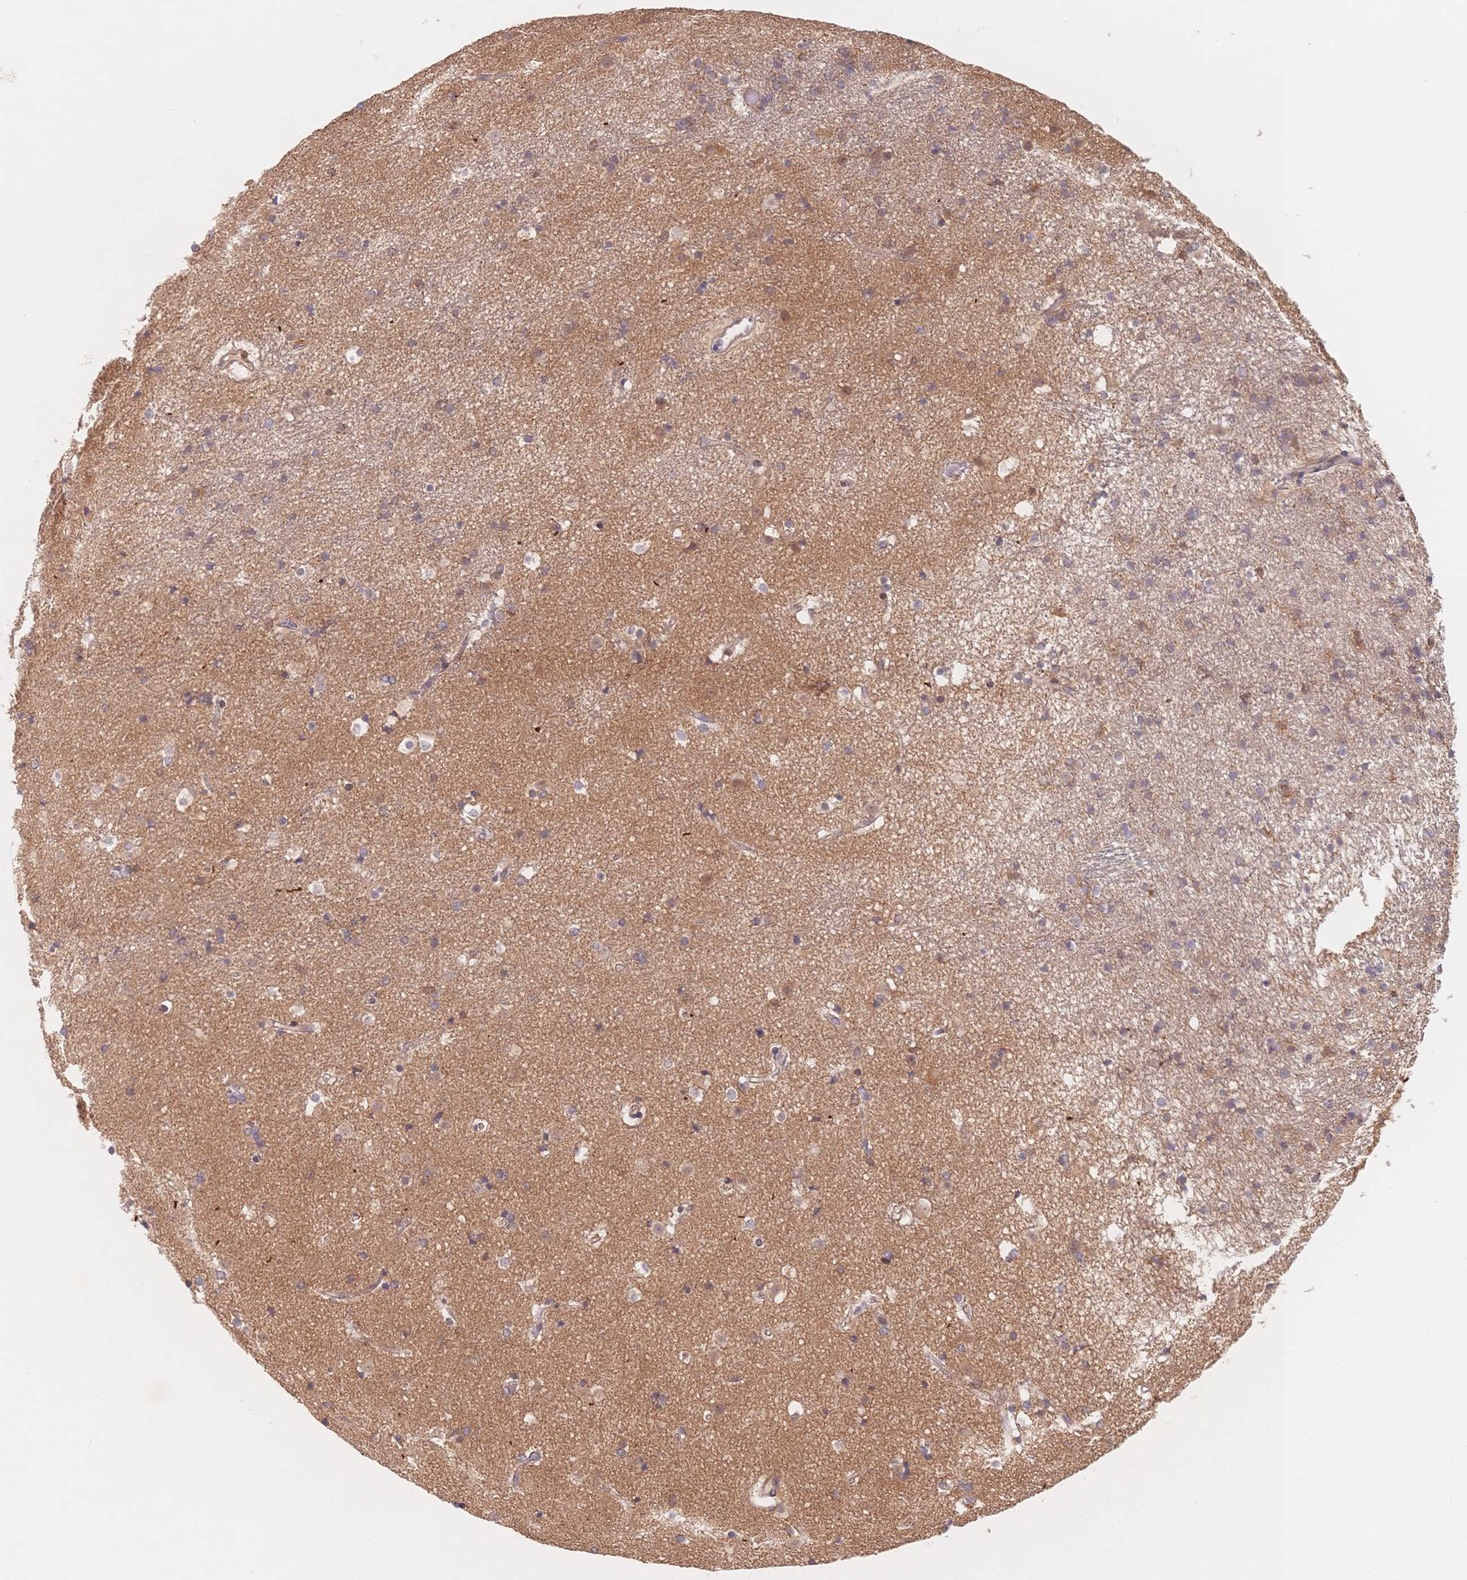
{"staining": {"intensity": "weak", "quantity": "<25%", "location": "cytoplasmic/membranous"}, "tissue": "caudate", "cell_type": "Glial cells", "image_type": "normal", "snomed": [{"axis": "morphology", "description": "Normal tissue, NOS"}, {"axis": "topography", "description": "Lateral ventricle wall"}], "caption": "Micrograph shows no significant protein staining in glial cells of unremarkable caudate. (DAB (3,3'-diaminobenzidine) IHC visualized using brightfield microscopy, high magnification).", "gene": "C12orf75", "patient": {"sex": "female", "age": 71}}